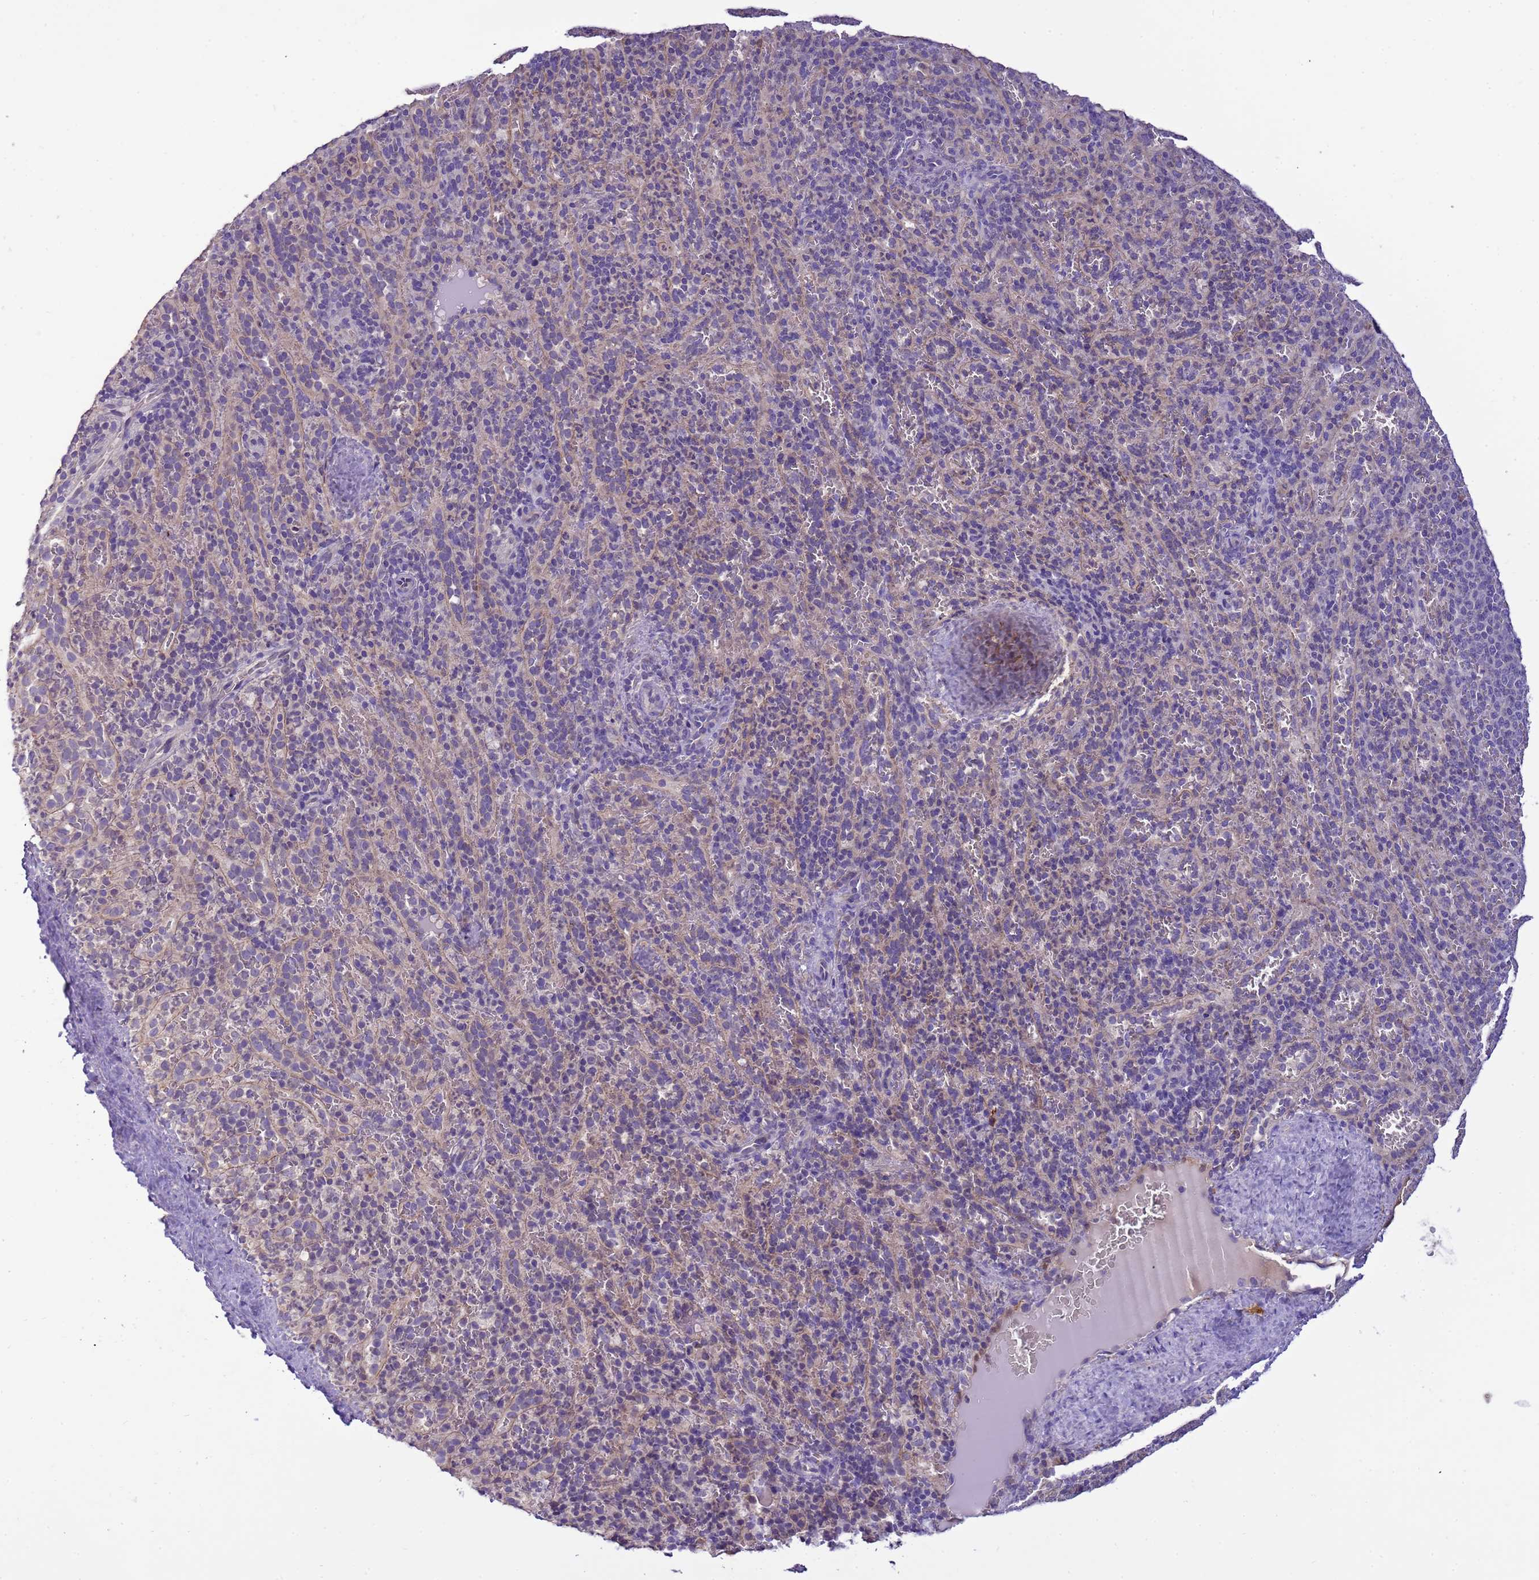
{"staining": {"intensity": "negative", "quantity": "none", "location": "none"}, "tissue": "spleen", "cell_type": "Cells in red pulp", "image_type": "normal", "snomed": [{"axis": "morphology", "description": "Normal tissue, NOS"}, {"axis": "topography", "description": "Spleen"}], "caption": "DAB immunohistochemical staining of benign human spleen reveals no significant staining in cells in red pulp.", "gene": "PLCXD3", "patient": {"sex": "female", "age": 21}}